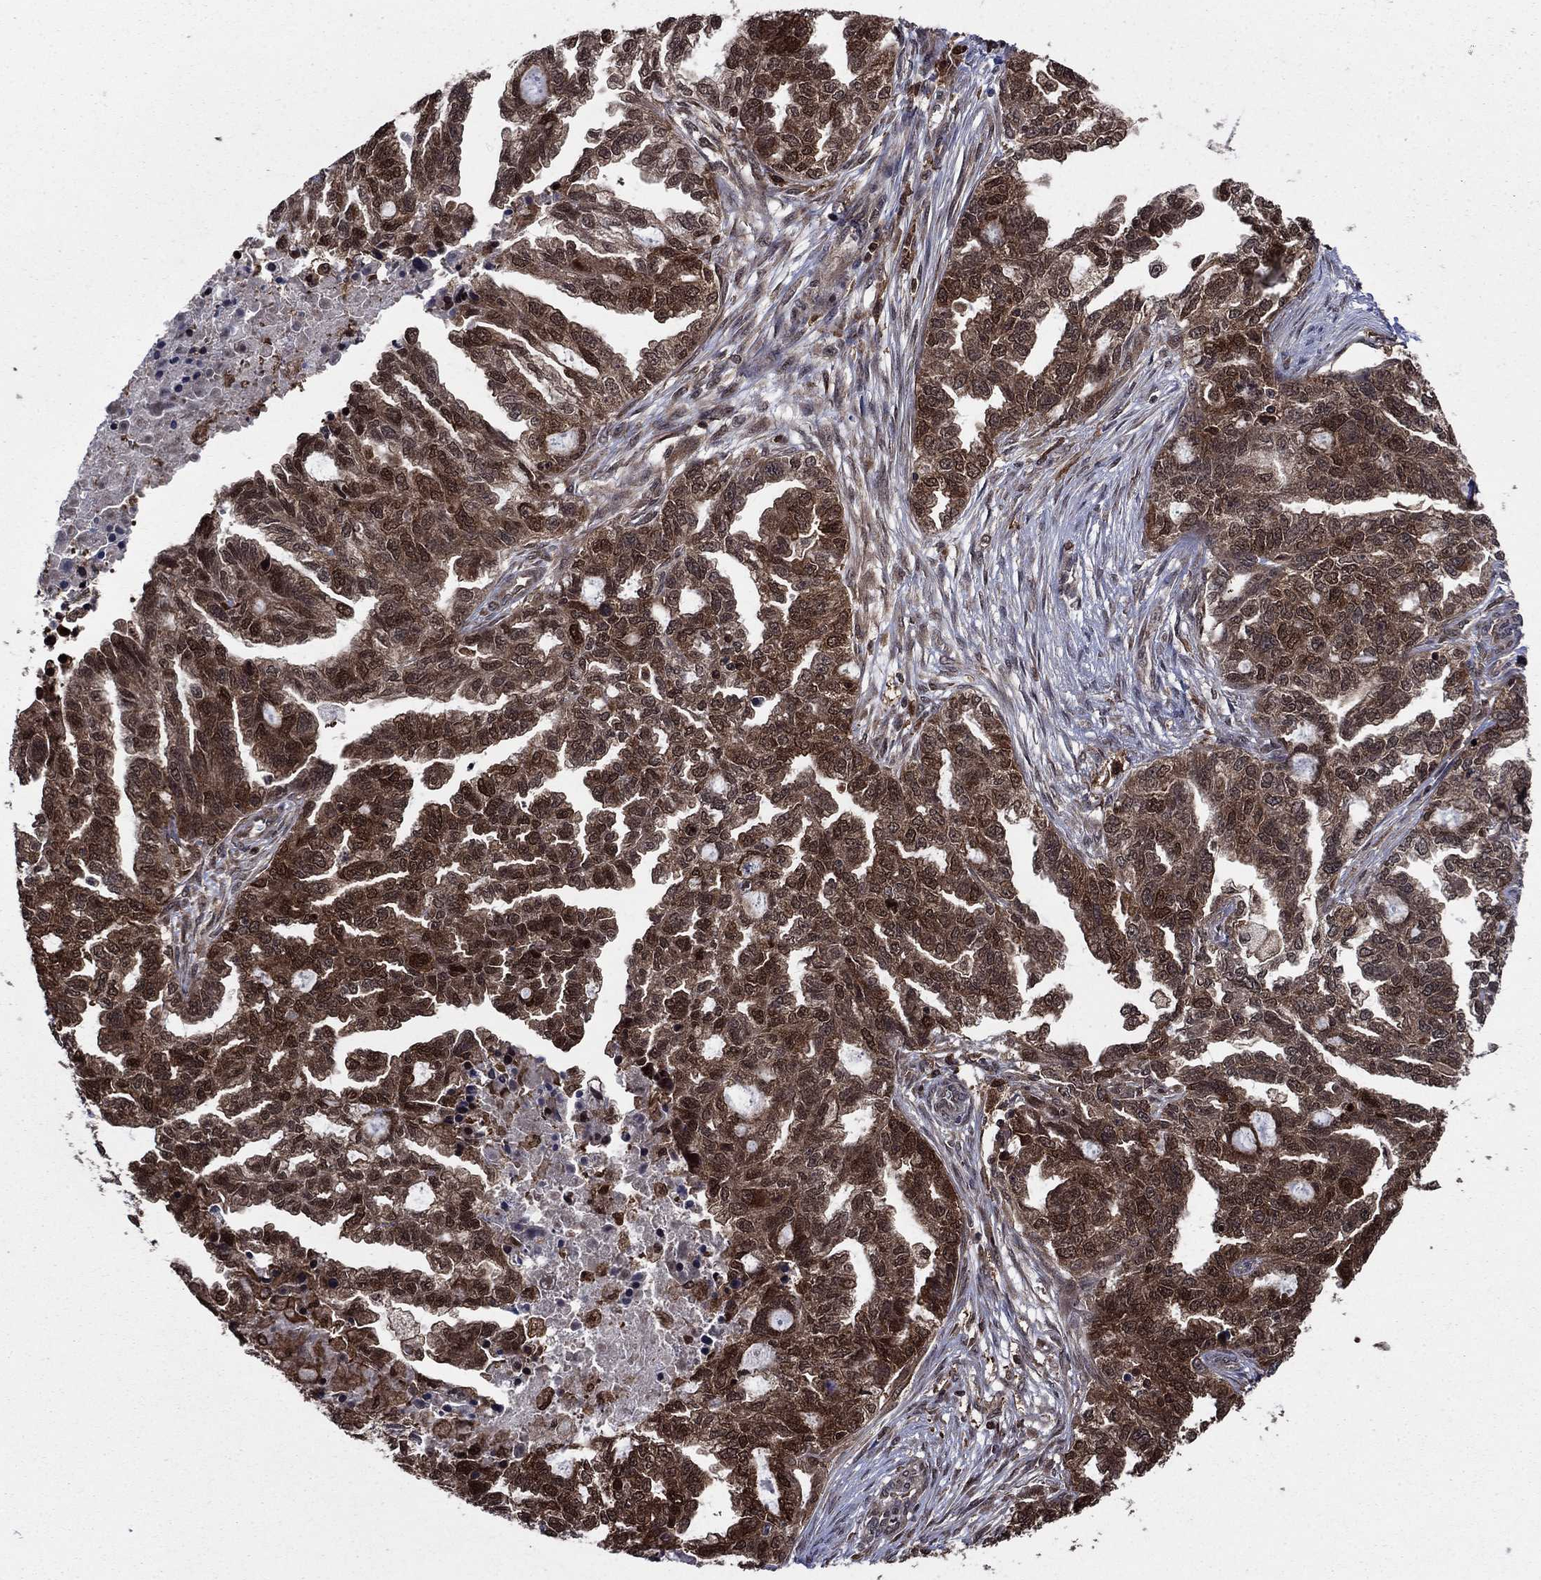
{"staining": {"intensity": "strong", "quantity": "25%-75%", "location": "cytoplasmic/membranous,nuclear"}, "tissue": "ovarian cancer", "cell_type": "Tumor cells", "image_type": "cancer", "snomed": [{"axis": "morphology", "description": "Cystadenocarcinoma, serous, NOS"}, {"axis": "topography", "description": "Ovary"}], "caption": "Immunohistochemical staining of human serous cystadenocarcinoma (ovarian) demonstrates high levels of strong cytoplasmic/membranous and nuclear protein positivity in approximately 25%-75% of tumor cells. Nuclei are stained in blue.", "gene": "CACYBP", "patient": {"sex": "female", "age": 51}}